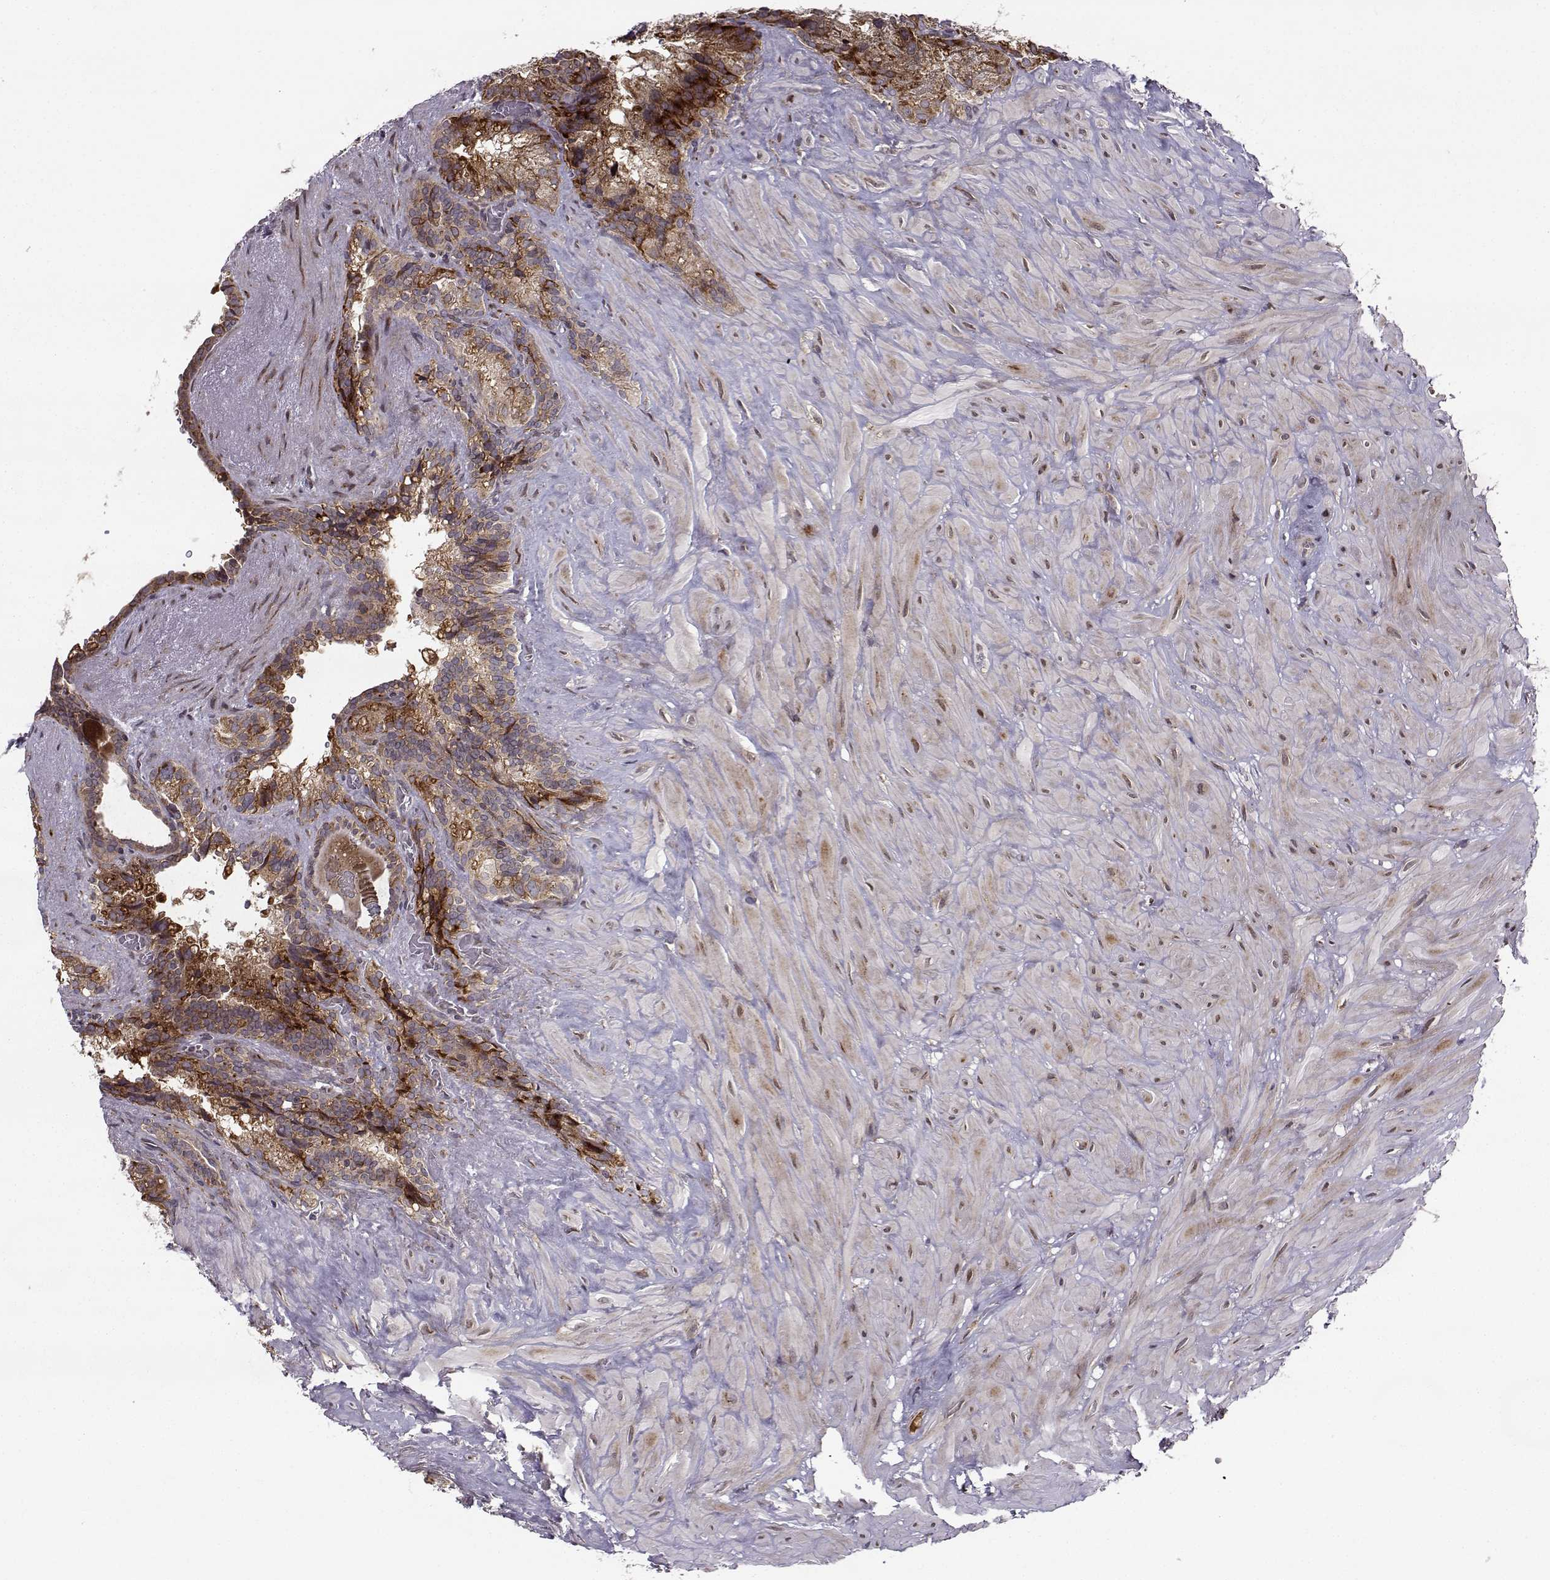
{"staining": {"intensity": "strong", "quantity": ">75%", "location": "cytoplasmic/membranous"}, "tissue": "seminal vesicle", "cell_type": "Glandular cells", "image_type": "normal", "snomed": [{"axis": "morphology", "description": "Normal tissue, NOS"}, {"axis": "topography", "description": "Seminal veicle"}], "caption": "Immunohistochemistry (IHC) micrograph of benign seminal vesicle: human seminal vesicle stained using IHC shows high levels of strong protein expression localized specifically in the cytoplasmic/membranous of glandular cells, appearing as a cytoplasmic/membranous brown color.", "gene": "RPL31", "patient": {"sex": "male", "age": 72}}